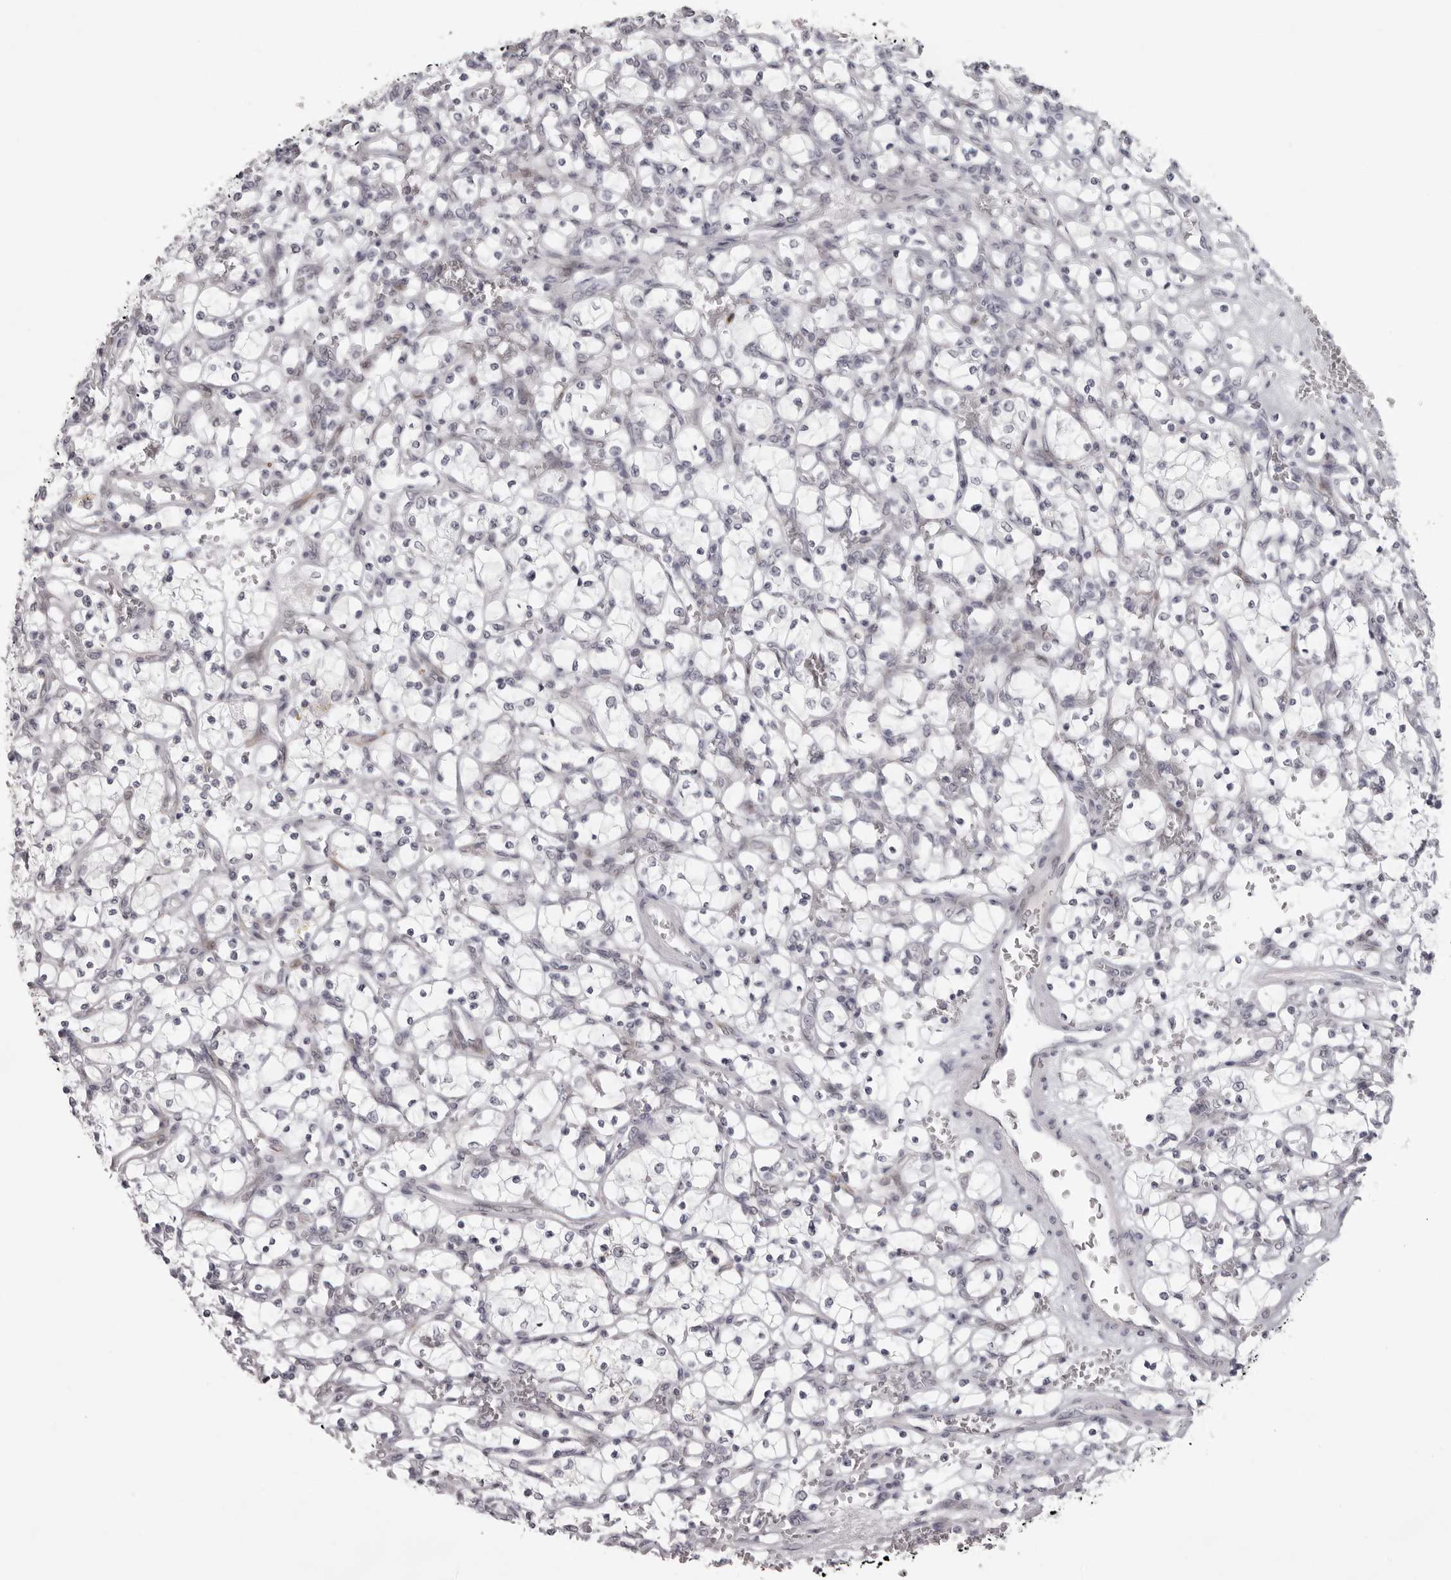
{"staining": {"intensity": "negative", "quantity": "none", "location": "none"}, "tissue": "renal cancer", "cell_type": "Tumor cells", "image_type": "cancer", "snomed": [{"axis": "morphology", "description": "Adenocarcinoma, NOS"}, {"axis": "topography", "description": "Kidney"}], "caption": "Immunohistochemical staining of human renal adenocarcinoma exhibits no significant staining in tumor cells. (DAB (3,3'-diaminobenzidine) immunohistochemistry, high magnification).", "gene": "NUDT18", "patient": {"sex": "female", "age": 69}}